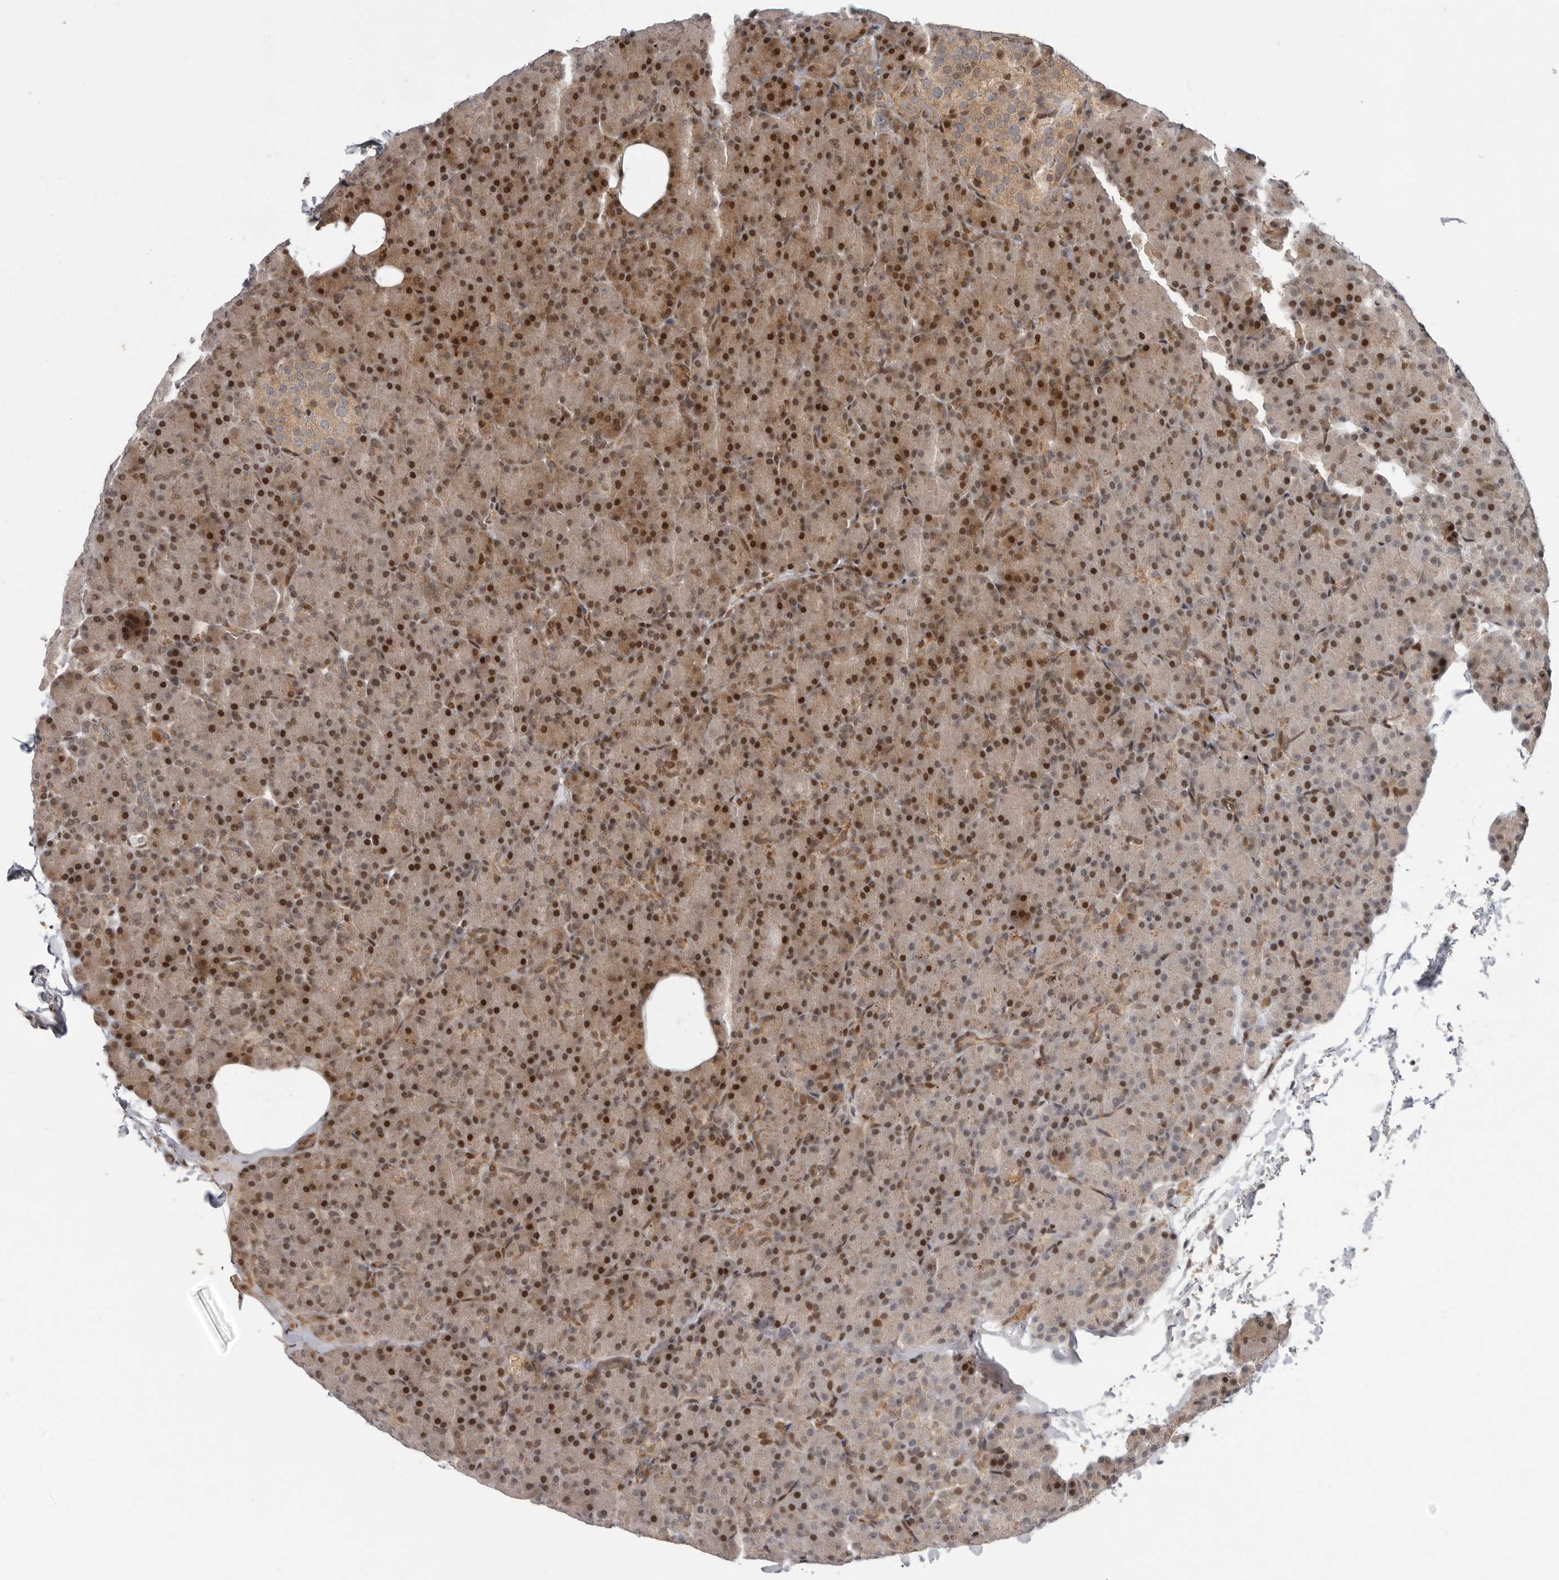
{"staining": {"intensity": "strong", "quantity": "25%-75%", "location": "nuclear"}, "tissue": "pancreas", "cell_type": "Exocrine glandular cells", "image_type": "normal", "snomed": [{"axis": "morphology", "description": "Normal tissue, NOS"}, {"axis": "topography", "description": "Pancreas"}], "caption": "Pancreas stained with a brown dye reveals strong nuclear positive staining in about 25%-75% of exocrine glandular cells.", "gene": "RABIF", "patient": {"sex": "female", "age": 43}}